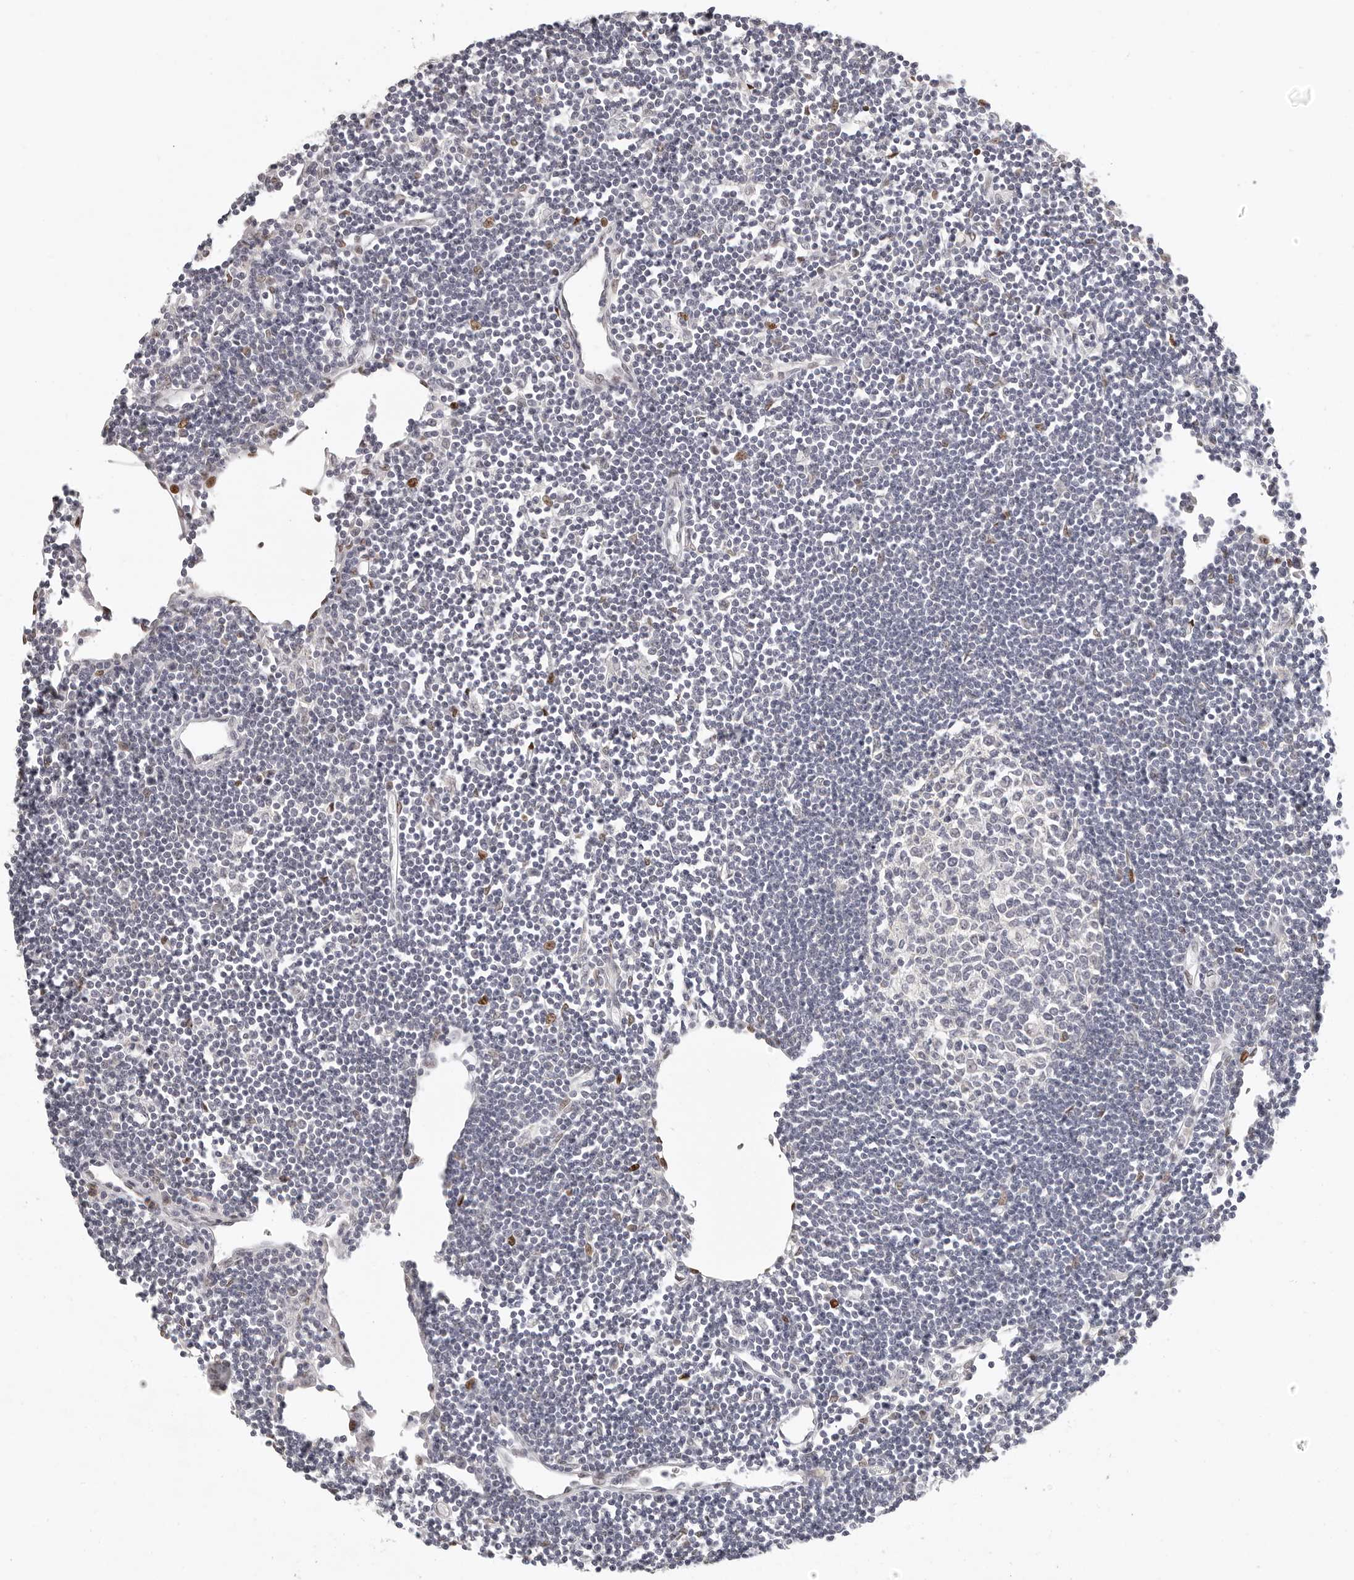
{"staining": {"intensity": "negative", "quantity": "none", "location": "none"}, "tissue": "lymph node", "cell_type": "Germinal center cells", "image_type": "normal", "snomed": [{"axis": "morphology", "description": "Normal tissue, NOS"}, {"axis": "topography", "description": "Lymph node"}], "caption": "IHC micrograph of benign lymph node: lymph node stained with DAB displays no significant protein expression in germinal center cells. The staining is performed using DAB brown chromogen with nuclei counter-stained in using hematoxylin.", "gene": "SRP19", "patient": {"sex": "female", "age": 11}}